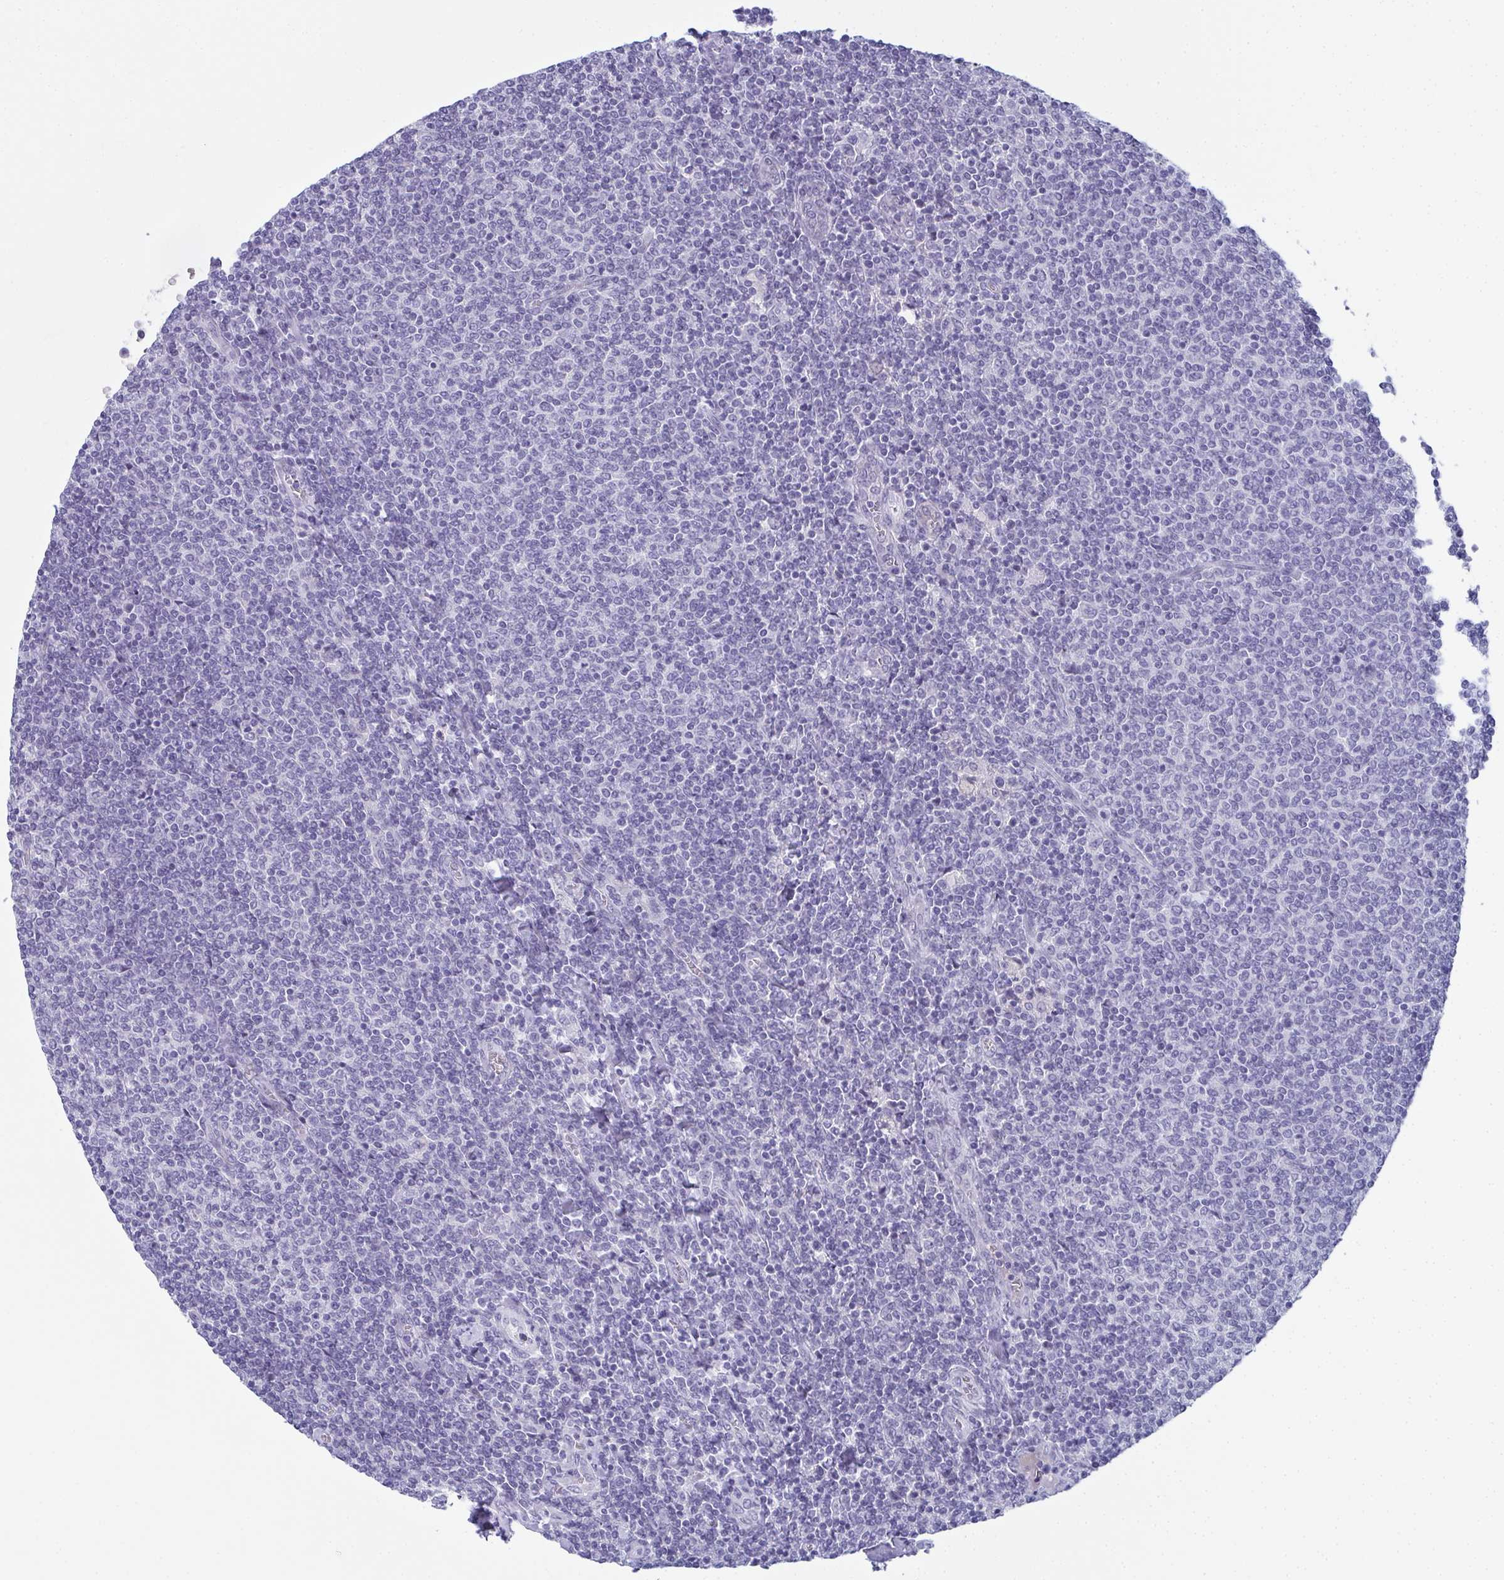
{"staining": {"intensity": "negative", "quantity": "none", "location": "none"}, "tissue": "lymphoma", "cell_type": "Tumor cells", "image_type": "cancer", "snomed": [{"axis": "morphology", "description": "Malignant lymphoma, non-Hodgkin's type, Low grade"}, {"axis": "topography", "description": "Lymph node"}], "caption": "An immunohistochemistry (IHC) micrograph of low-grade malignant lymphoma, non-Hodgkin's type is shown. There is no staining in tumor cells of low-grade malignant lymphoma, non-Hodgkin's type.", "gene": "SLC36A2", "patient": {"sex": "male", "age": 52}}